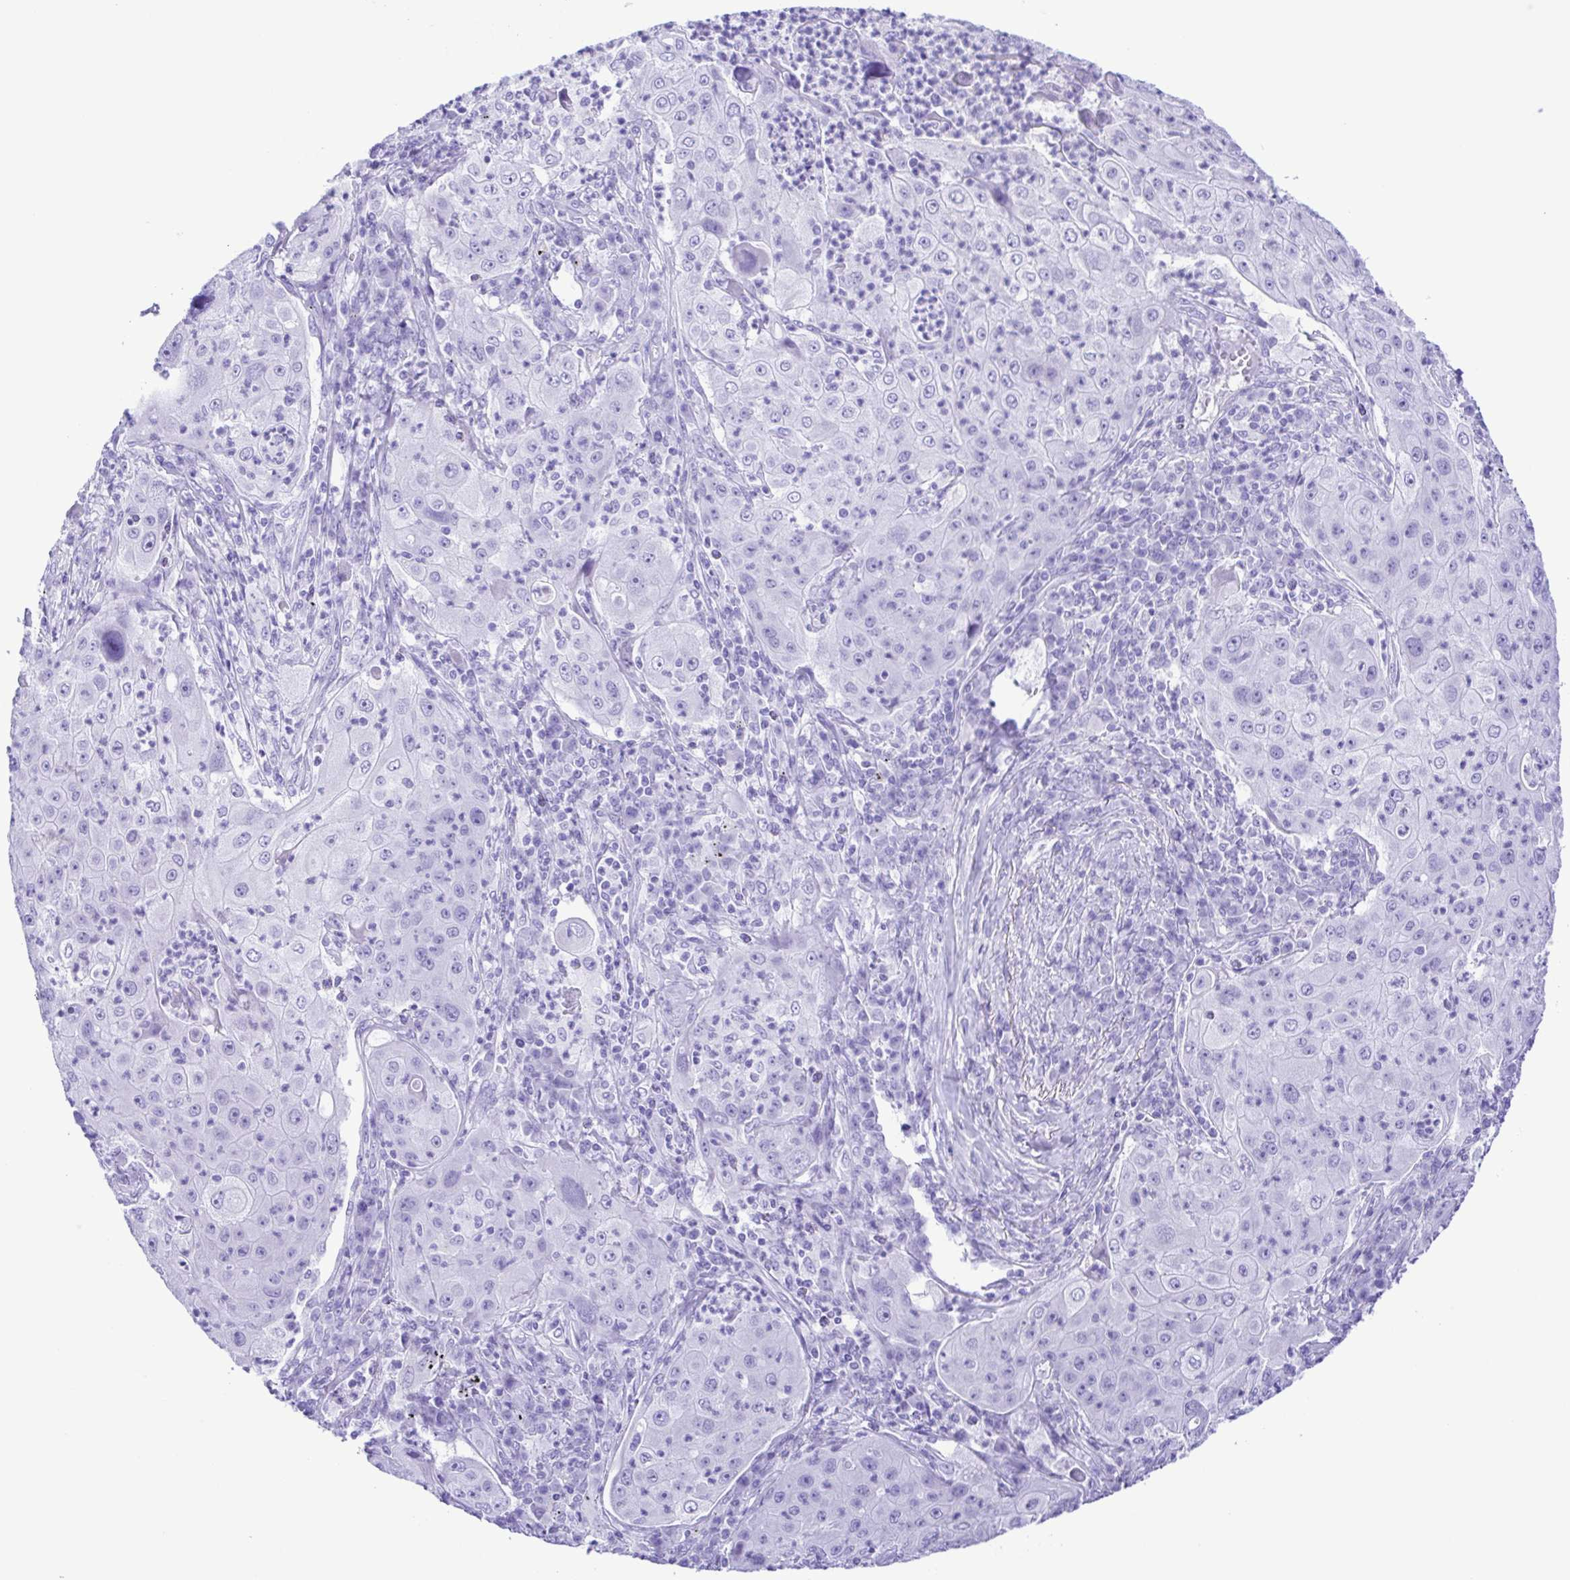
{"staining": {"intensity": "negative", "quantity": "none", "location": "none"}, "tissue": "lung cancer", "cell_type": "Tumor cells", "image_type": "cancer", "snomed": [{"axis": "morphology", "description": "Squamous cell carcinoma, NOS"}, {"axis": "topography", "description": "Lung"}], "caption": "Protein analysis of squamous cell carcinoma (lung) shows no significant positivity in tumor cells.", "gene": "ERP27", "patient": {"sex": "female", "age": 59}}